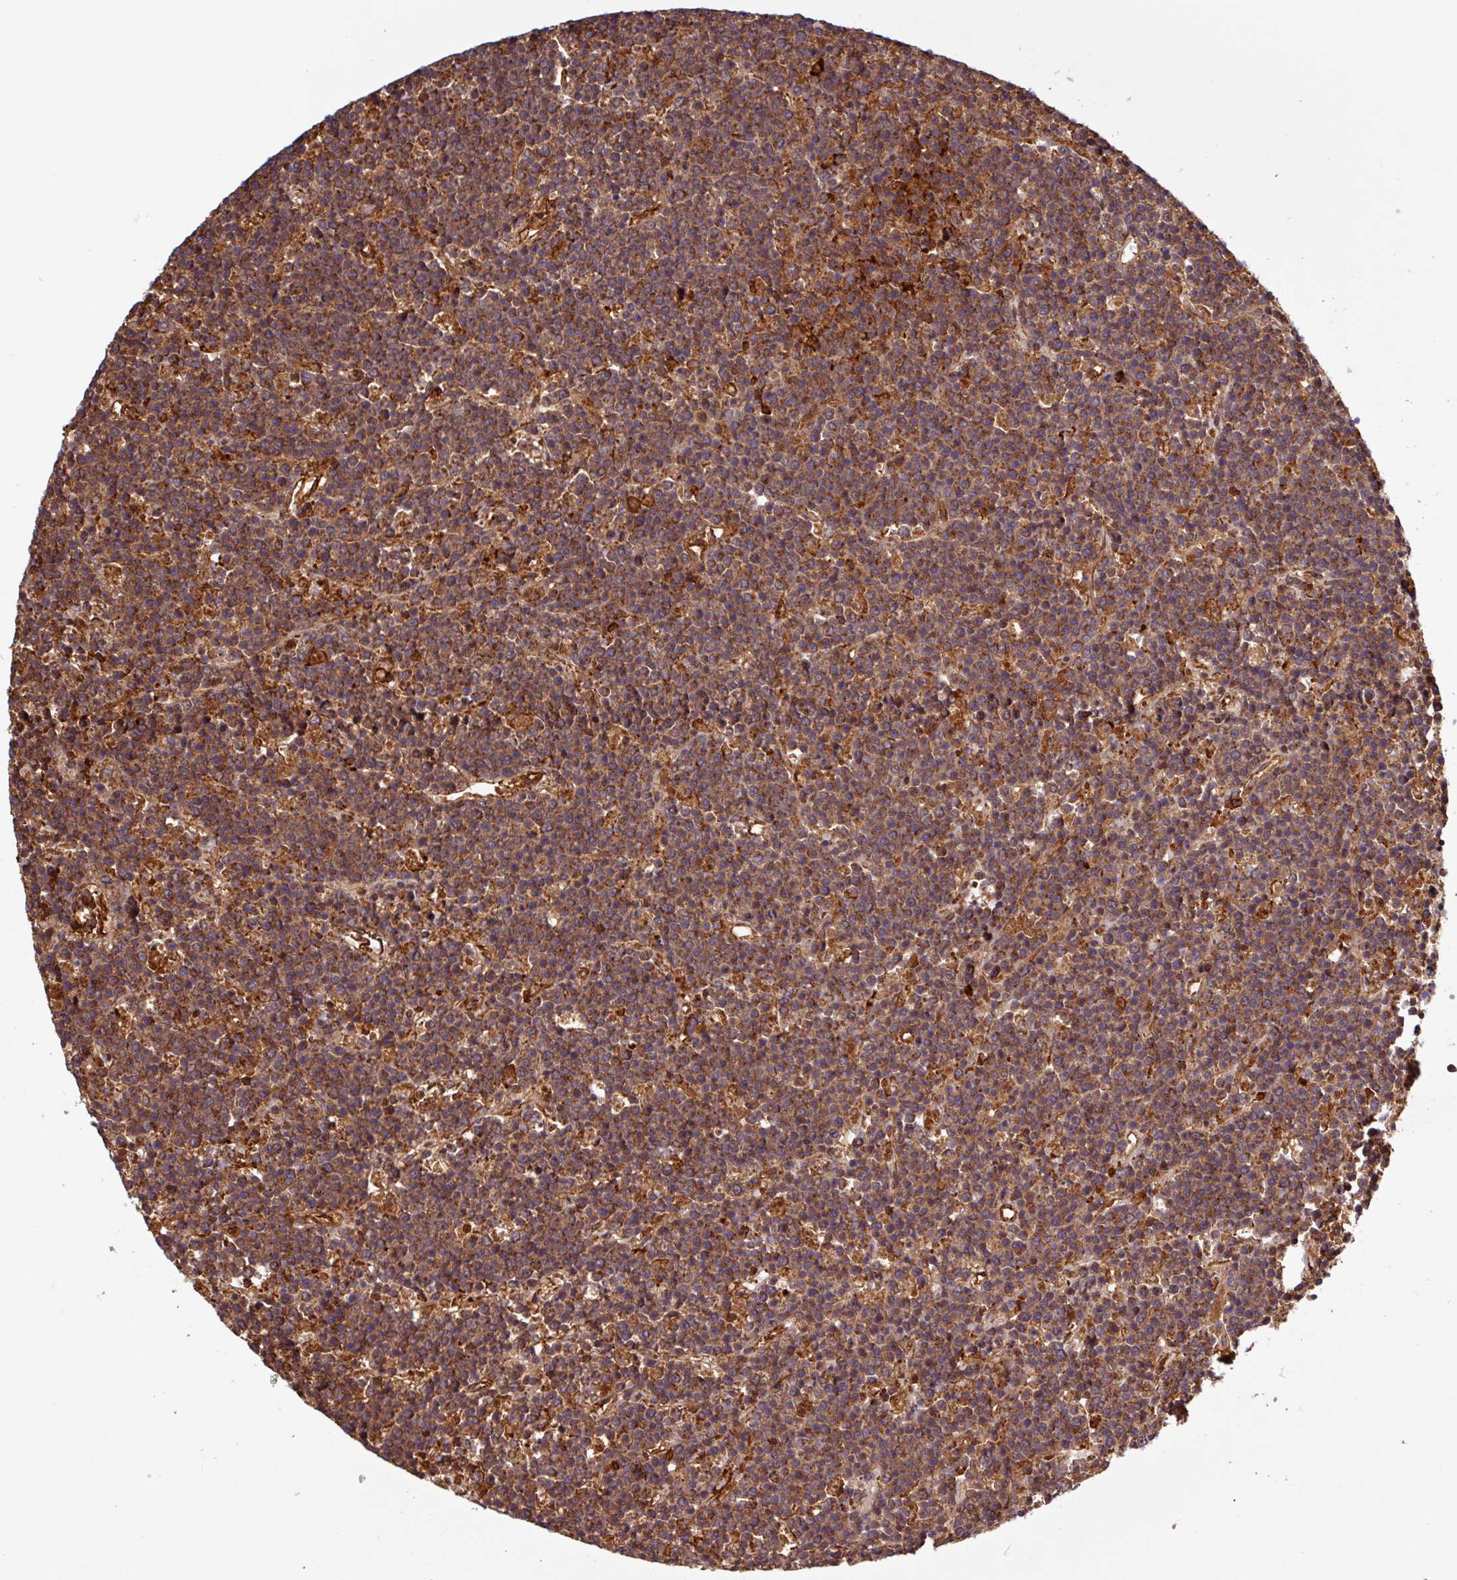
{"staining": {"intensity": "moderate", "quantity": ">75%", "location": "cytoplasmic/membranous"}, "tissue": "lymphoma", "cell_type": "Tumor cells", "image_type": "cancer", "snomed": [{"axis": "morphology", "description": "Malignant lymphoma, non-Hodgkin's type, High grade"}, {"axis": "topography", "description": "Ovary"}], "caption": "This is an image of IHC staining of malignant lymphoma, non-Hodgkin's type (high-grade), which shows moderate staining in the cytoplasmic/membranous of tumor cells.", "gene": "ACTR3", "patient": {"sex": "female", "age": 56}}